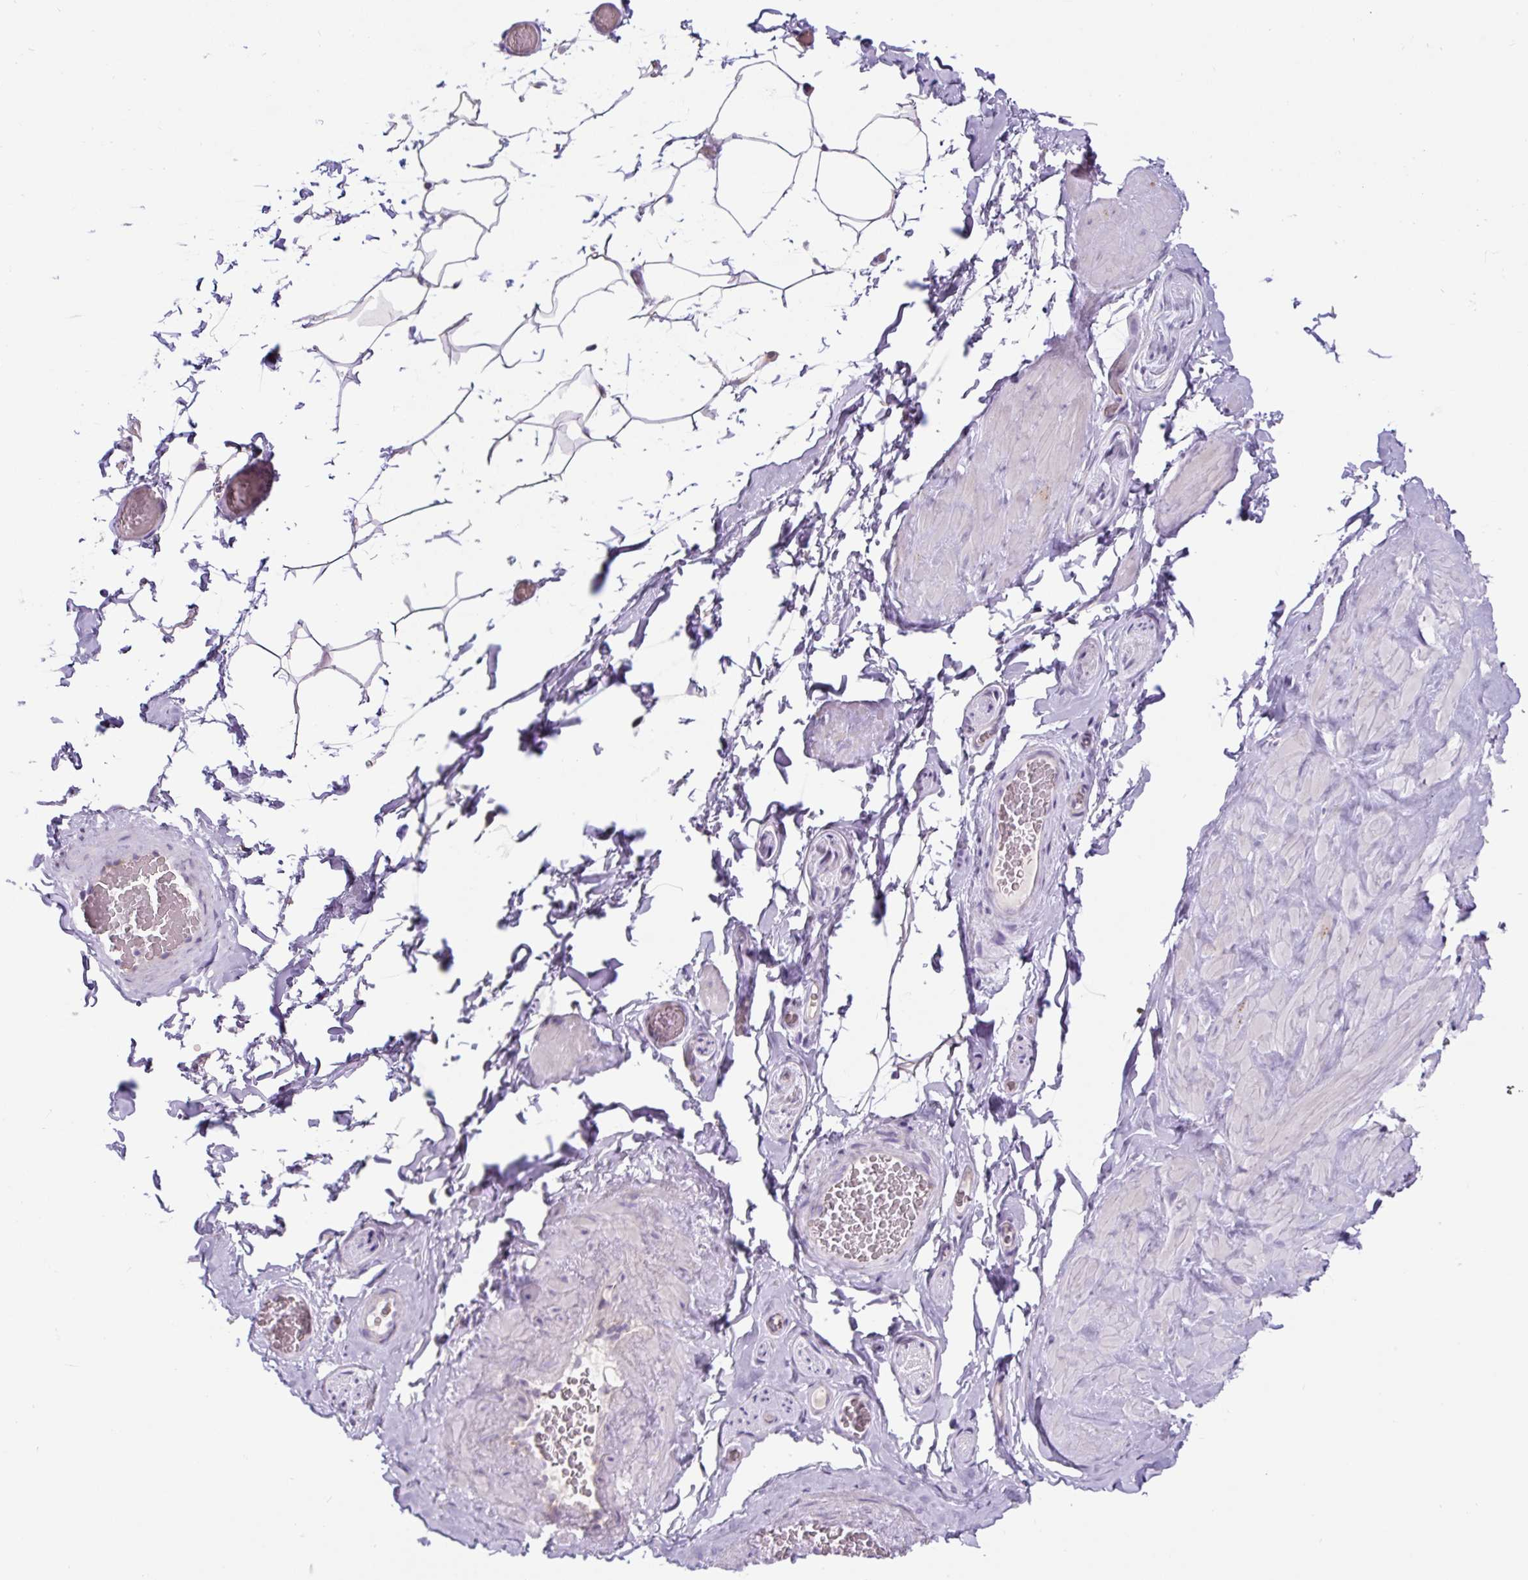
{"staining": {"intensity": "negative", "quantity": "none", "location": "none"}, "tissue": "adipose tissue", "cell_type": "Adipocytes", "image_type": "normal", "snomed": [{"axis": "morphology", "description": "Normal tissue, NOS"}, {"axis": "topography", "description": "Vascular tissue"}, {"axis": "topography", "description": "Peripheral nerve tissue"}], "caption": "Immunohistochemistry image of normal adipose tissue: adipose tissue stained with DAB demonstrates no significant protein staining in adipocytes.", "gene": "ZNF596", "patient": {"sex": "male", "age": 41}}